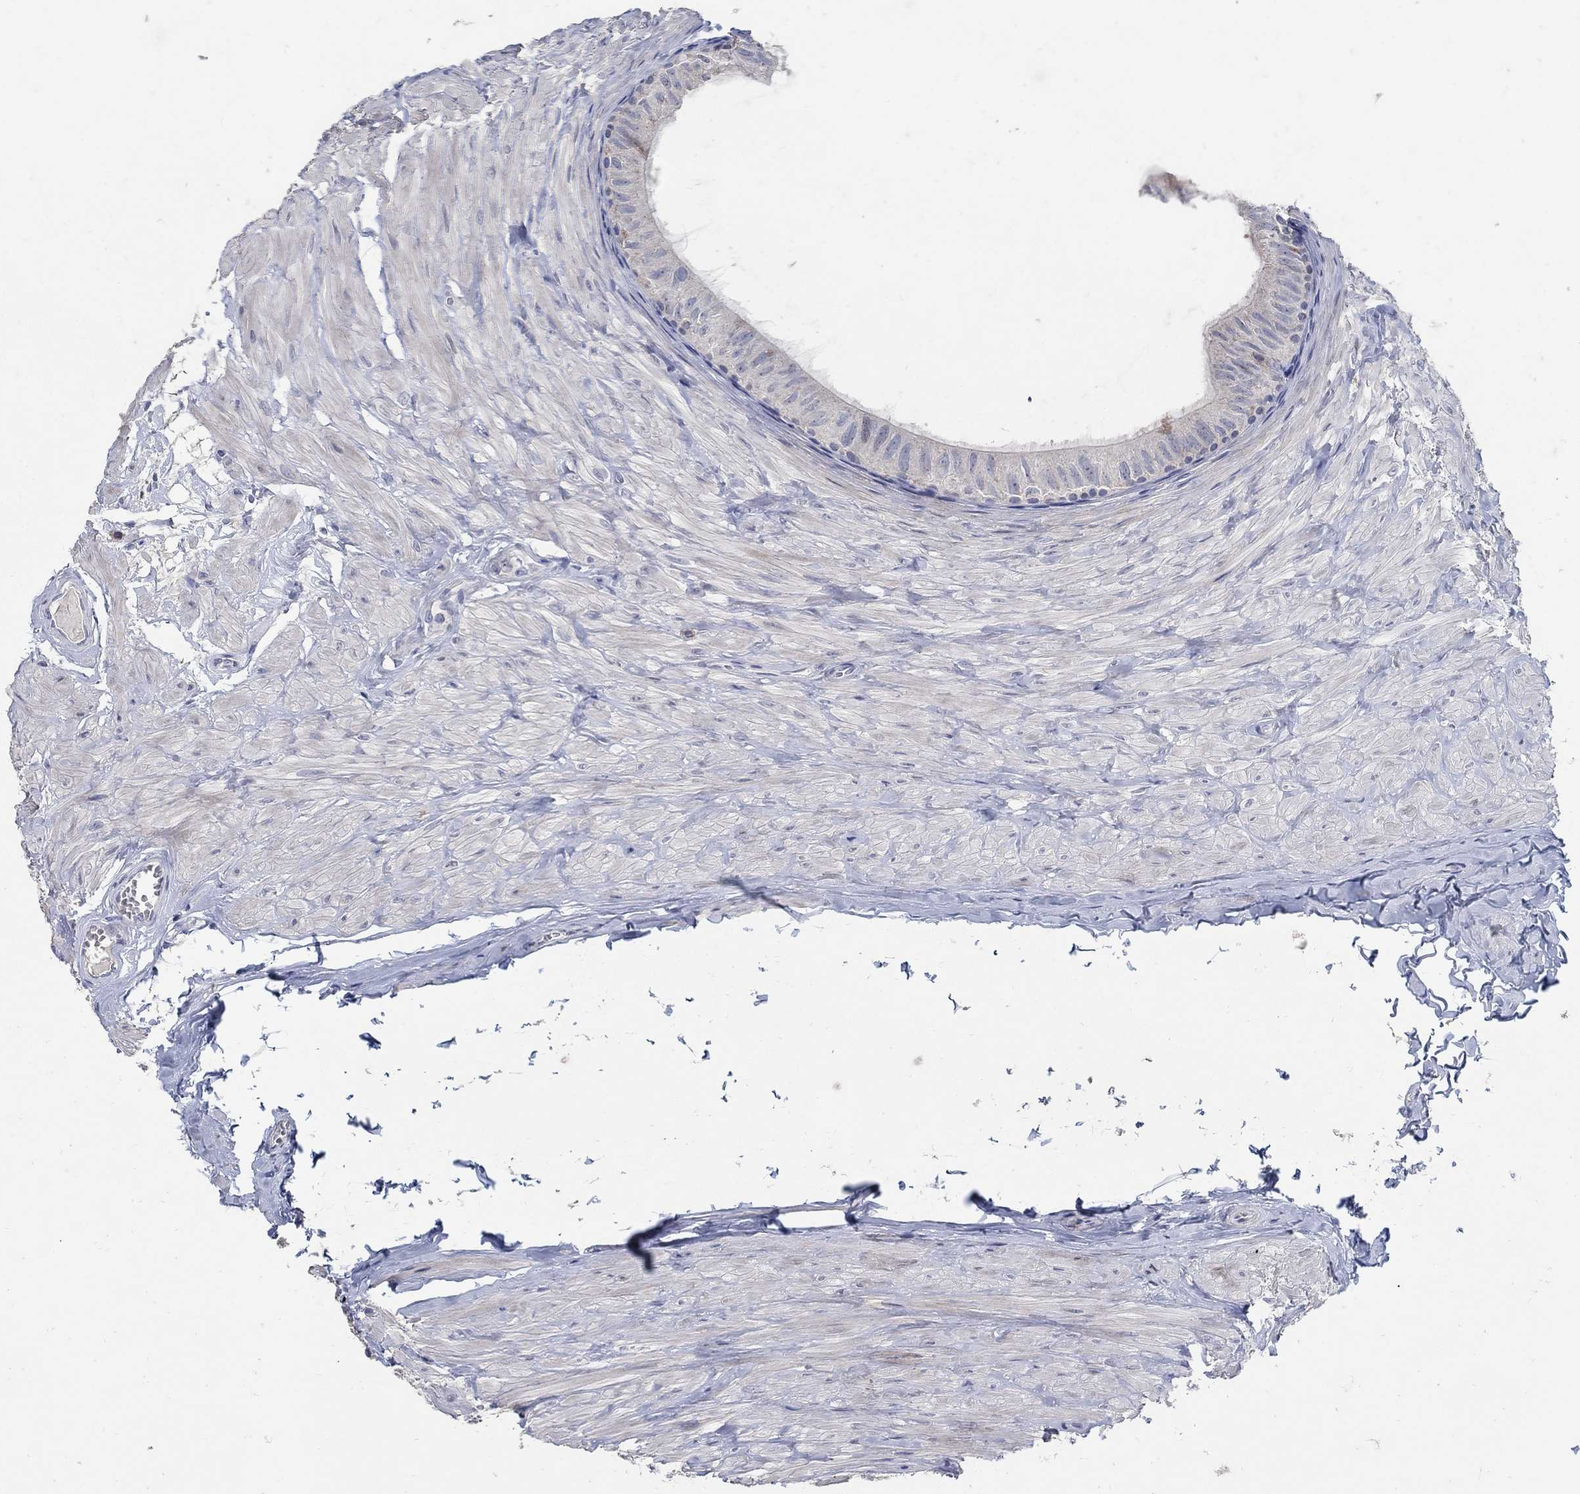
{"staining": {"intensity": "negative", "quantity": "none", "location": "none"}, "tissue": "epididymis", "cell_type": "Glandular cells", "image_type": "normal", "snomed": [{"axis": "morphology", "description": "Normal tissue, NOS"}, {"axis": "topography", "description": "Epididymis"}], "caption": "Immunohistochemistry of unremarkable epididymis reveals no expression in glandular cells.", "gene": "HMX2", "patient": {"sex": "male", "age": 32}}